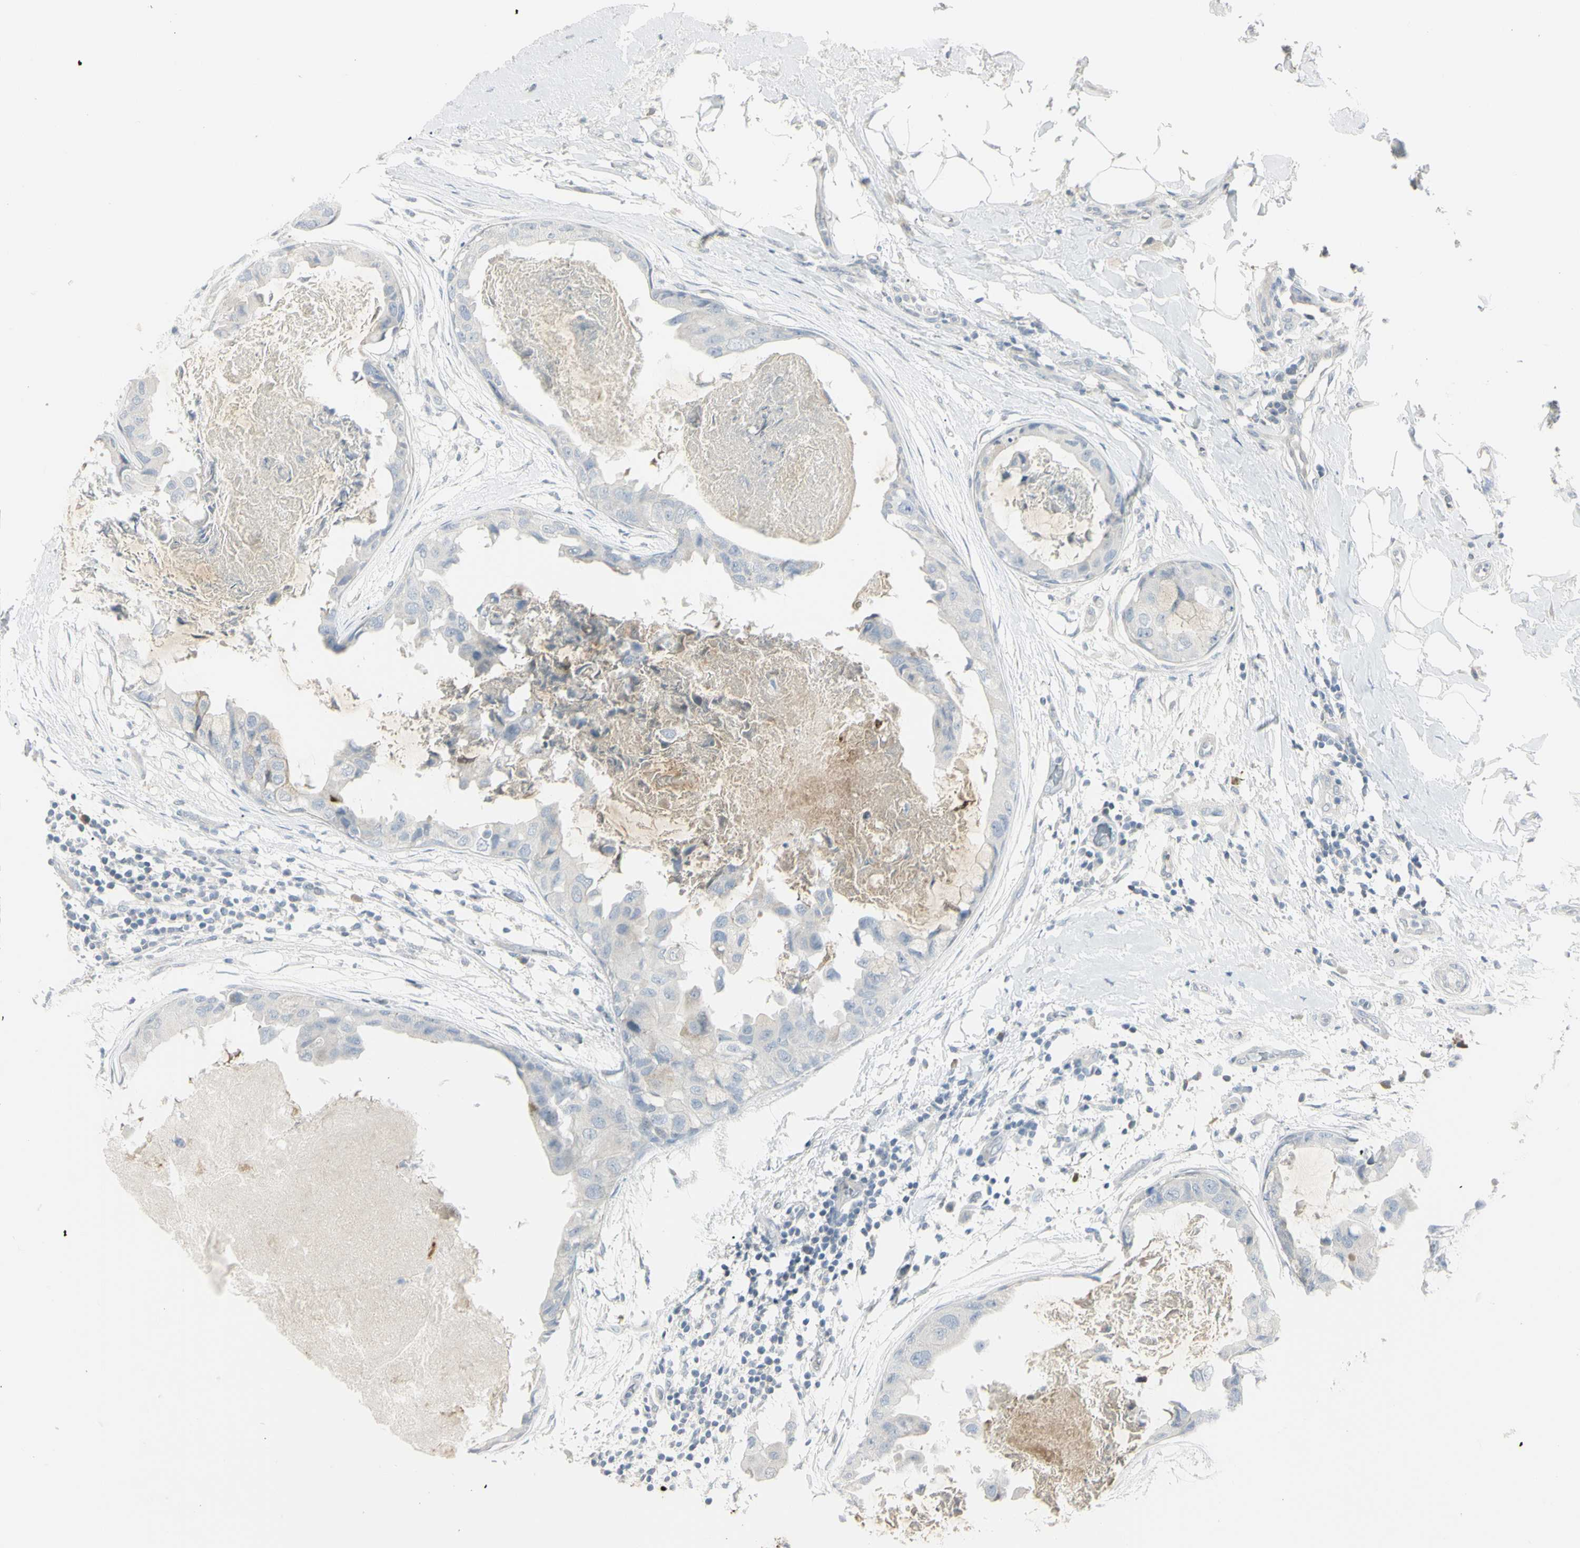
{"staining": {"intensity": "negative", "quantity": "none", "location": "none"}, "tissue": "breast cancer", "cell_type": "Tumor cells", "image_type": "cancer", "snomed": [{"axis": "morphology", "description": "Duct carcinoma"}, {"axis": "topography", "description": "Breast"}], "caption": "IHC of human breast cancer reveals no staining in tumor cells.", "gene": "PIP", "patient": {"sex": "female", "age": 40}}